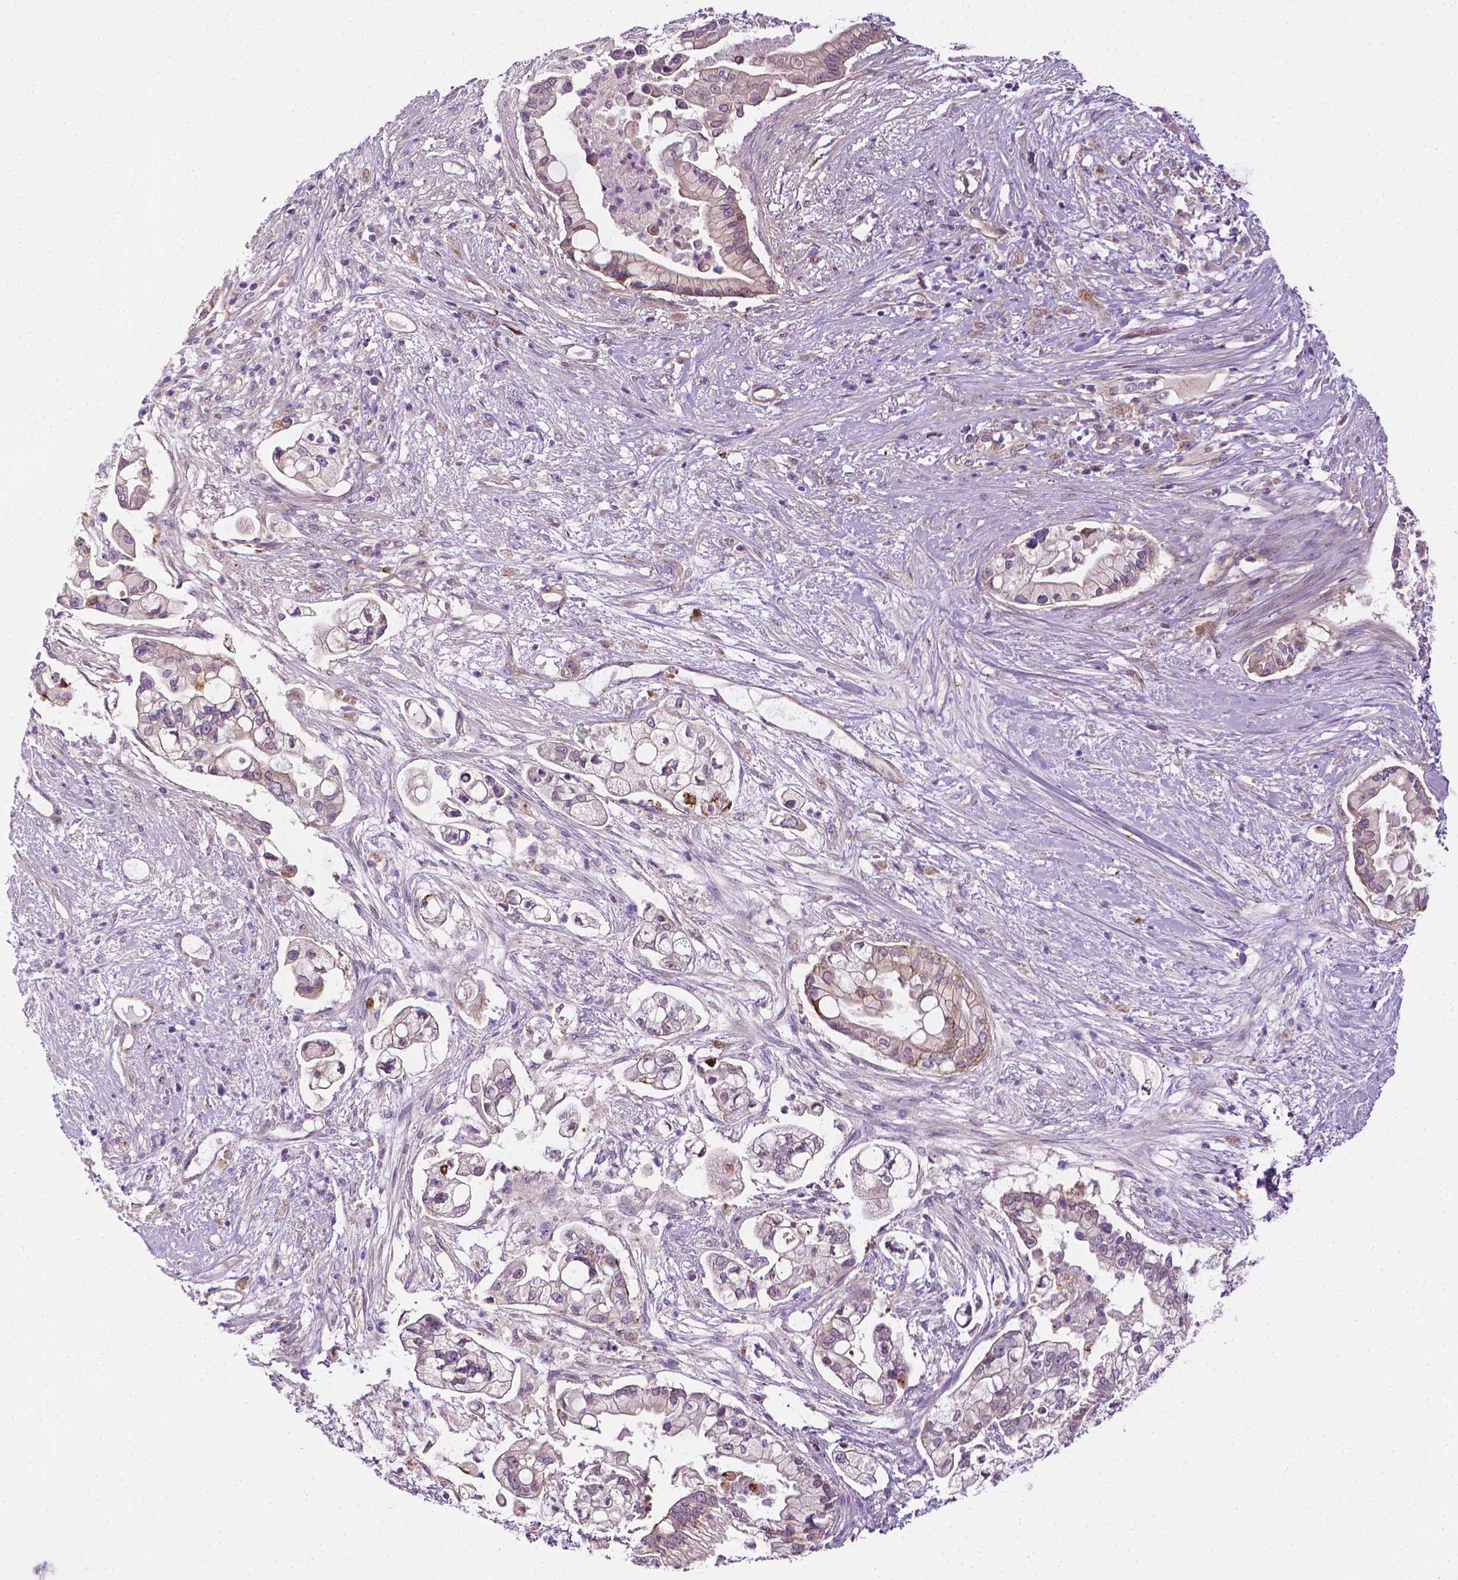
{"staining": {"intensity": "negative", "quantity": "none", "location": "none"}, "tissue": "pancreatic cancer", "cell_type": "Tumor cells", "image_type": "cancer", "snomed": [{"axis": "morphology", "description": "Adenocarcinoma, NOS"}, {"axis": "topography", "description": "Pancreas"}], "caption": "Immunohistochemistry (IHC) micrograph of neoplastic tissue: human pancreatic adenocarcinoma stained with DAB exhibits no significant protein staining in tumor cells.", "gene": "MCOLN3", "patient": {"sex": "female", "age": 69}}